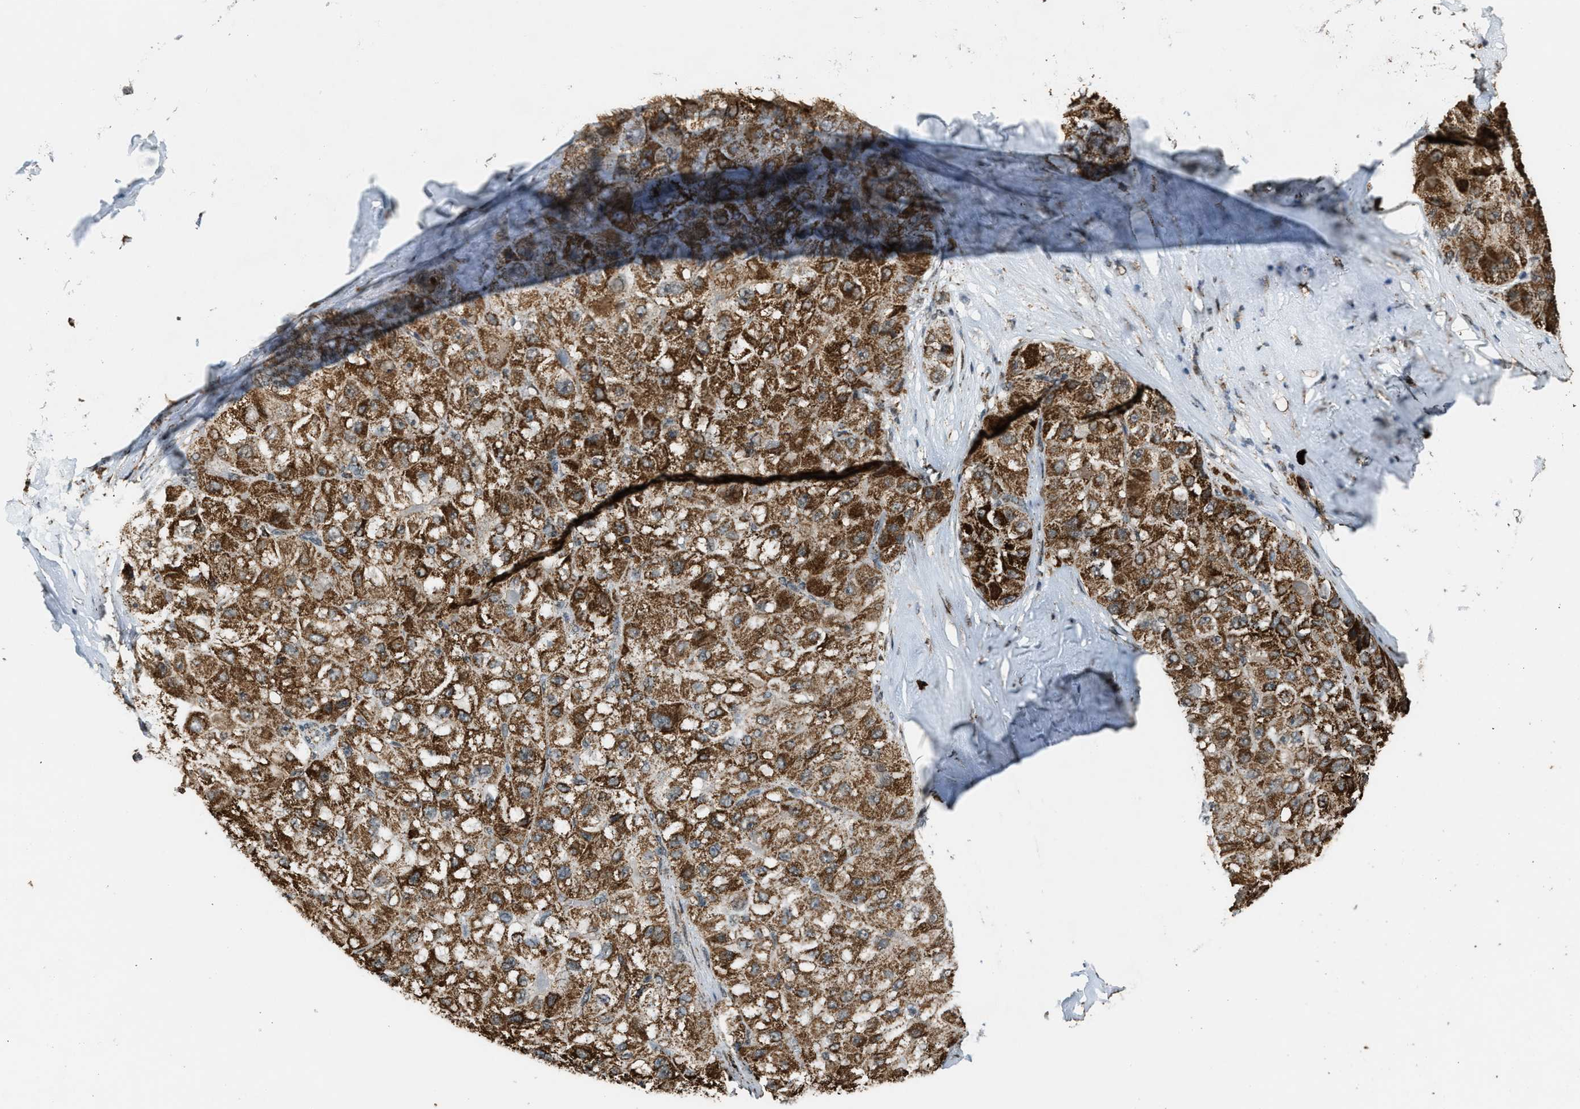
{"staining": {"intensity": "strong", "quantity": ">75%", "location": "cytoplasmic/membranous"}, "tissue": "liver cancer", "cell_type": "Tumor cells", "image_type": "cancer", "snomed": [{"axis": "morphology", "description": "Carcinoma, Hepatocellular, NOS"}, {"axis": "topography", "description": "Liver"}], "caption": "High-power microscopy captured an immunohistochemistry micrograph of hepatocellular carcinoma (liver), revealing strong cytoplasmic/membranous staining in about >75% of tumor cells. The staining was performed using DAB, with brown indicating positive protein expression. Nuclei are stained blue with hematoxylin.", "gene": "HIBADH", "patient": {"sex": "male", "age": 80}}